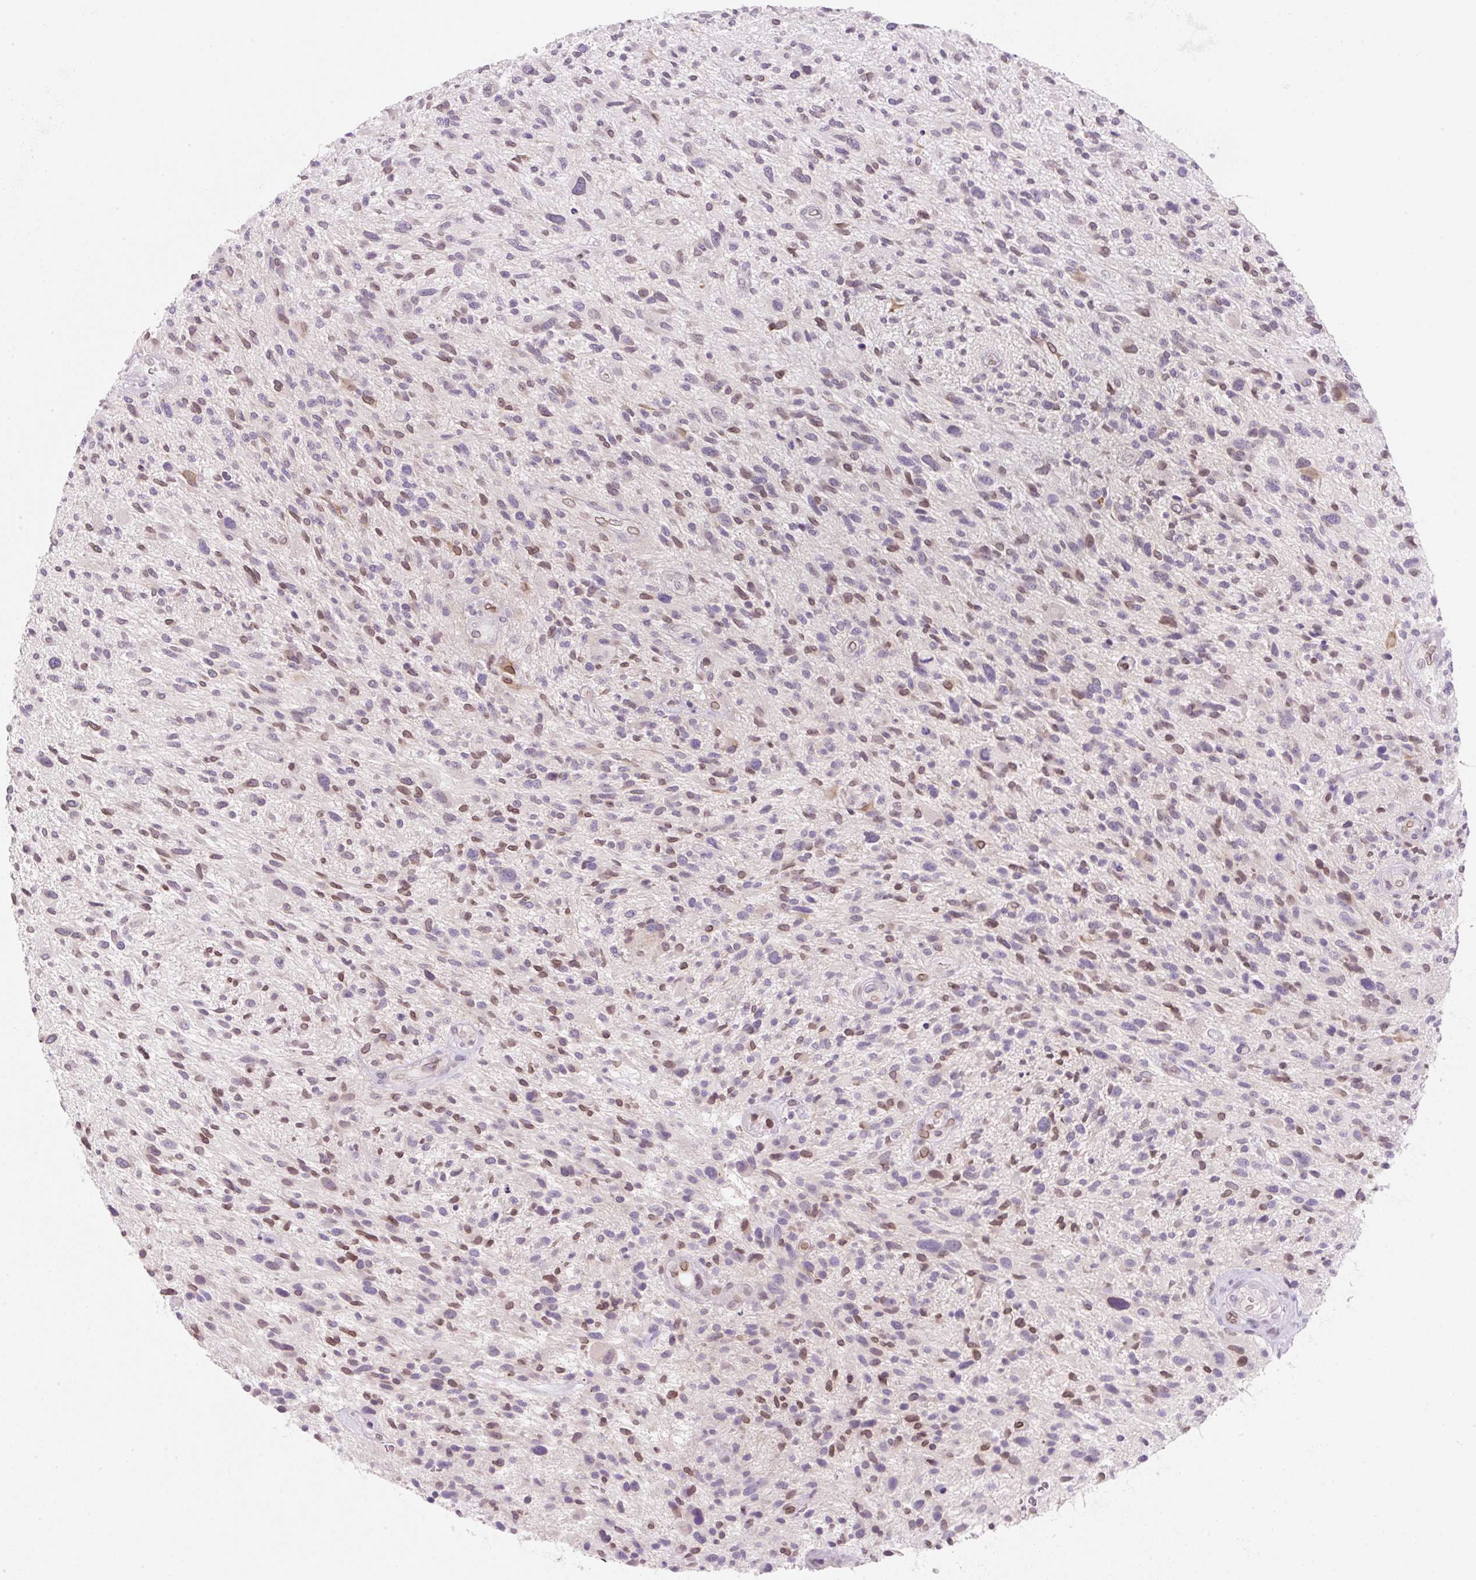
{"staining": {"intensity": "moderate", "quantity": "25%-75%", "location": "nuclear"}, "tissue": "glioma", "cell_type": "Tumor cells", "image_type": "cancer", "snomed": [{"axis": "morphology", "description": "Glioma, malignant, High grade"}, {"axis": "topography", "description": "Brain"}], "caption": "The micrograph reveals a brown stain indicating the presence of a protein in the nuclear of tumor cells in glioma. (IHC, brightfield microscopy, high magnification).", "gene": "SYNE3", "patient": {"sex": "male", "age": 47}}